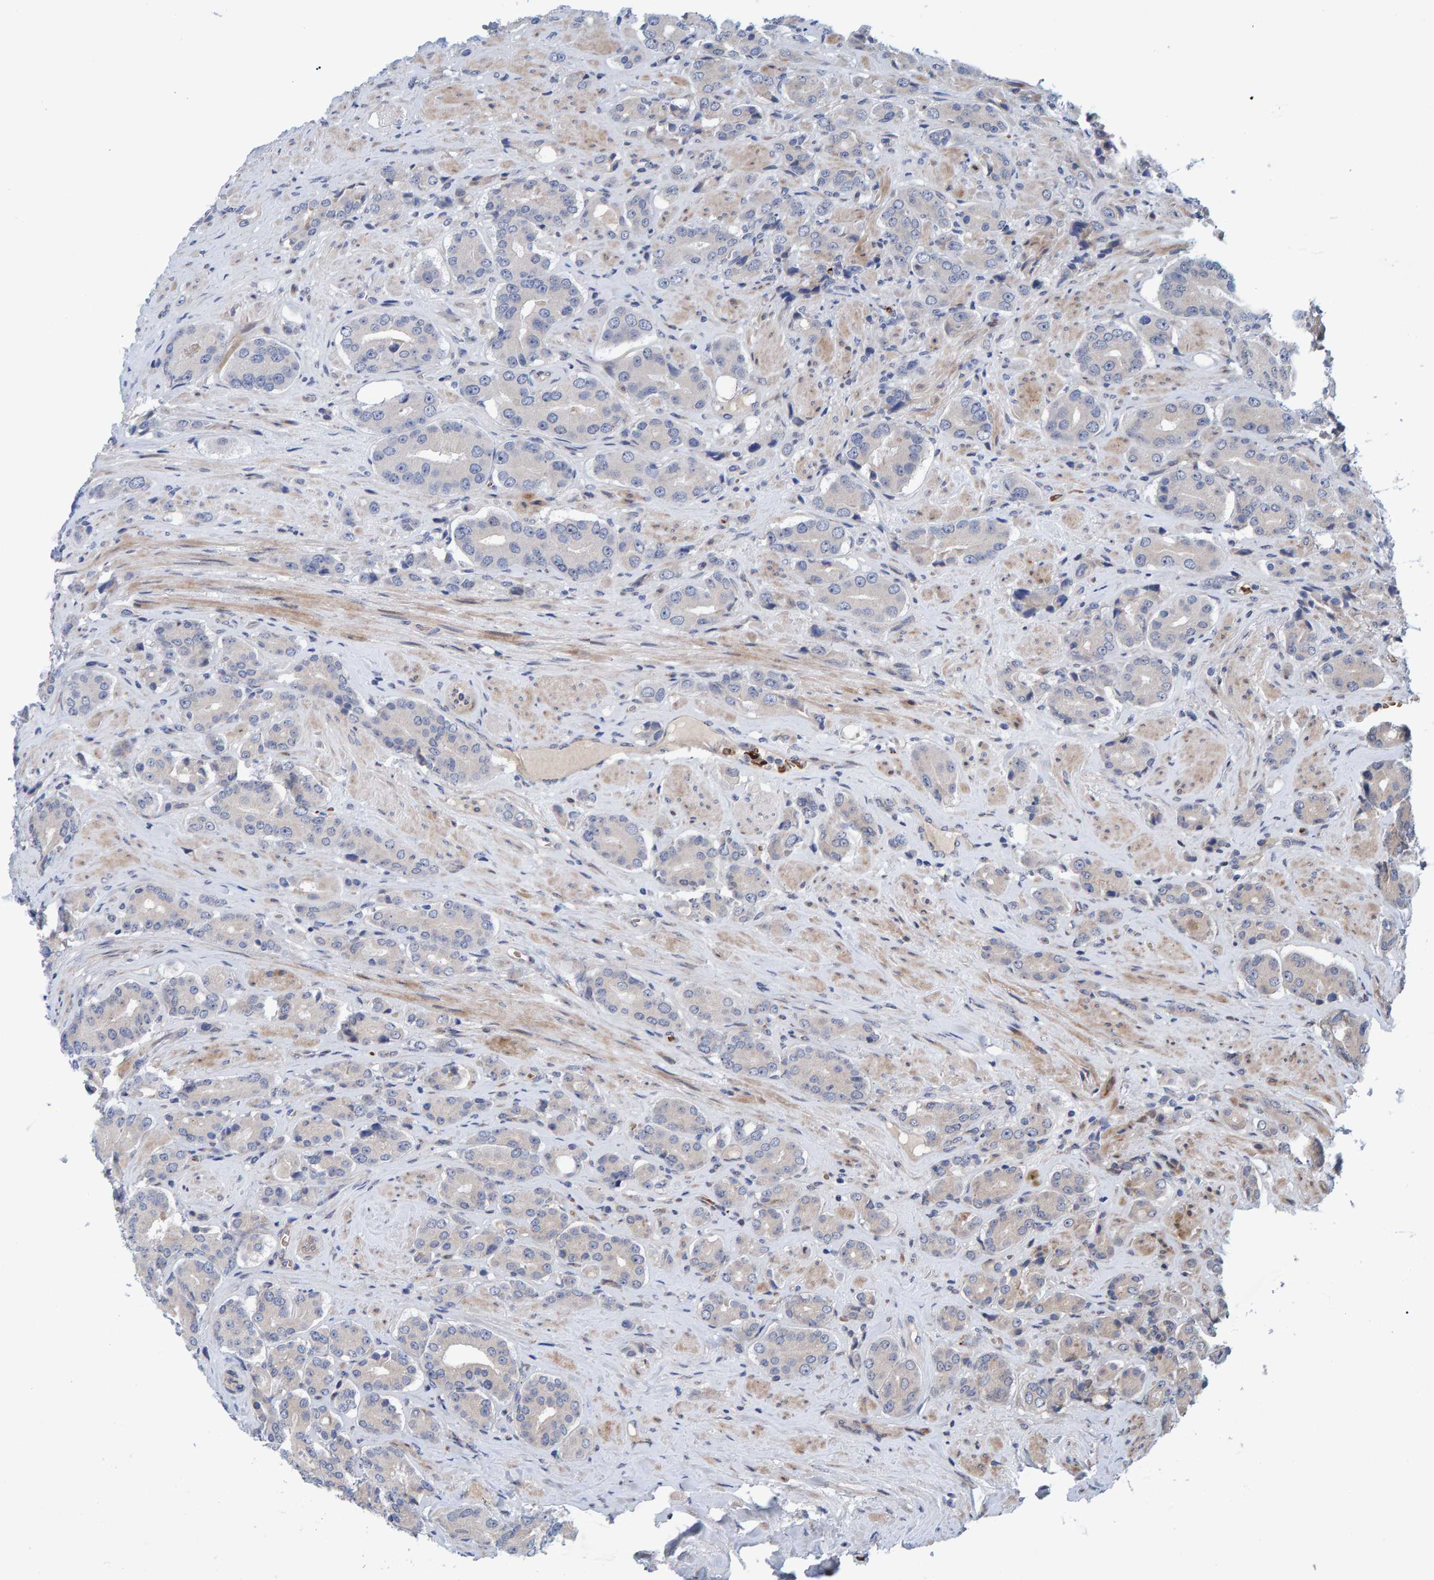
{"staining": {"intensity": "negative", "quantity": "none", "location": "none"}, "tissue": "prostate cancer", "cell_type": "Tumor cells", "image_type": "cancer", "snomed": [{"axis": "morphology", "description": "Adenocarcinoma, High grade"}, {"axis": "topography", "description": "Prostate"}], "caption": "This is a micrograph of immunohistochemistry (IHC) staining of prostate cancer, which shows no expression in tumor cells. (DAB (3,3'-diaminobenzidine) immunohistochemistry (IHC) visualized using brightfield microscopy, high magnification).", "gene": "MFSD6L", "patient": {"sex": "male", "age": 71}}